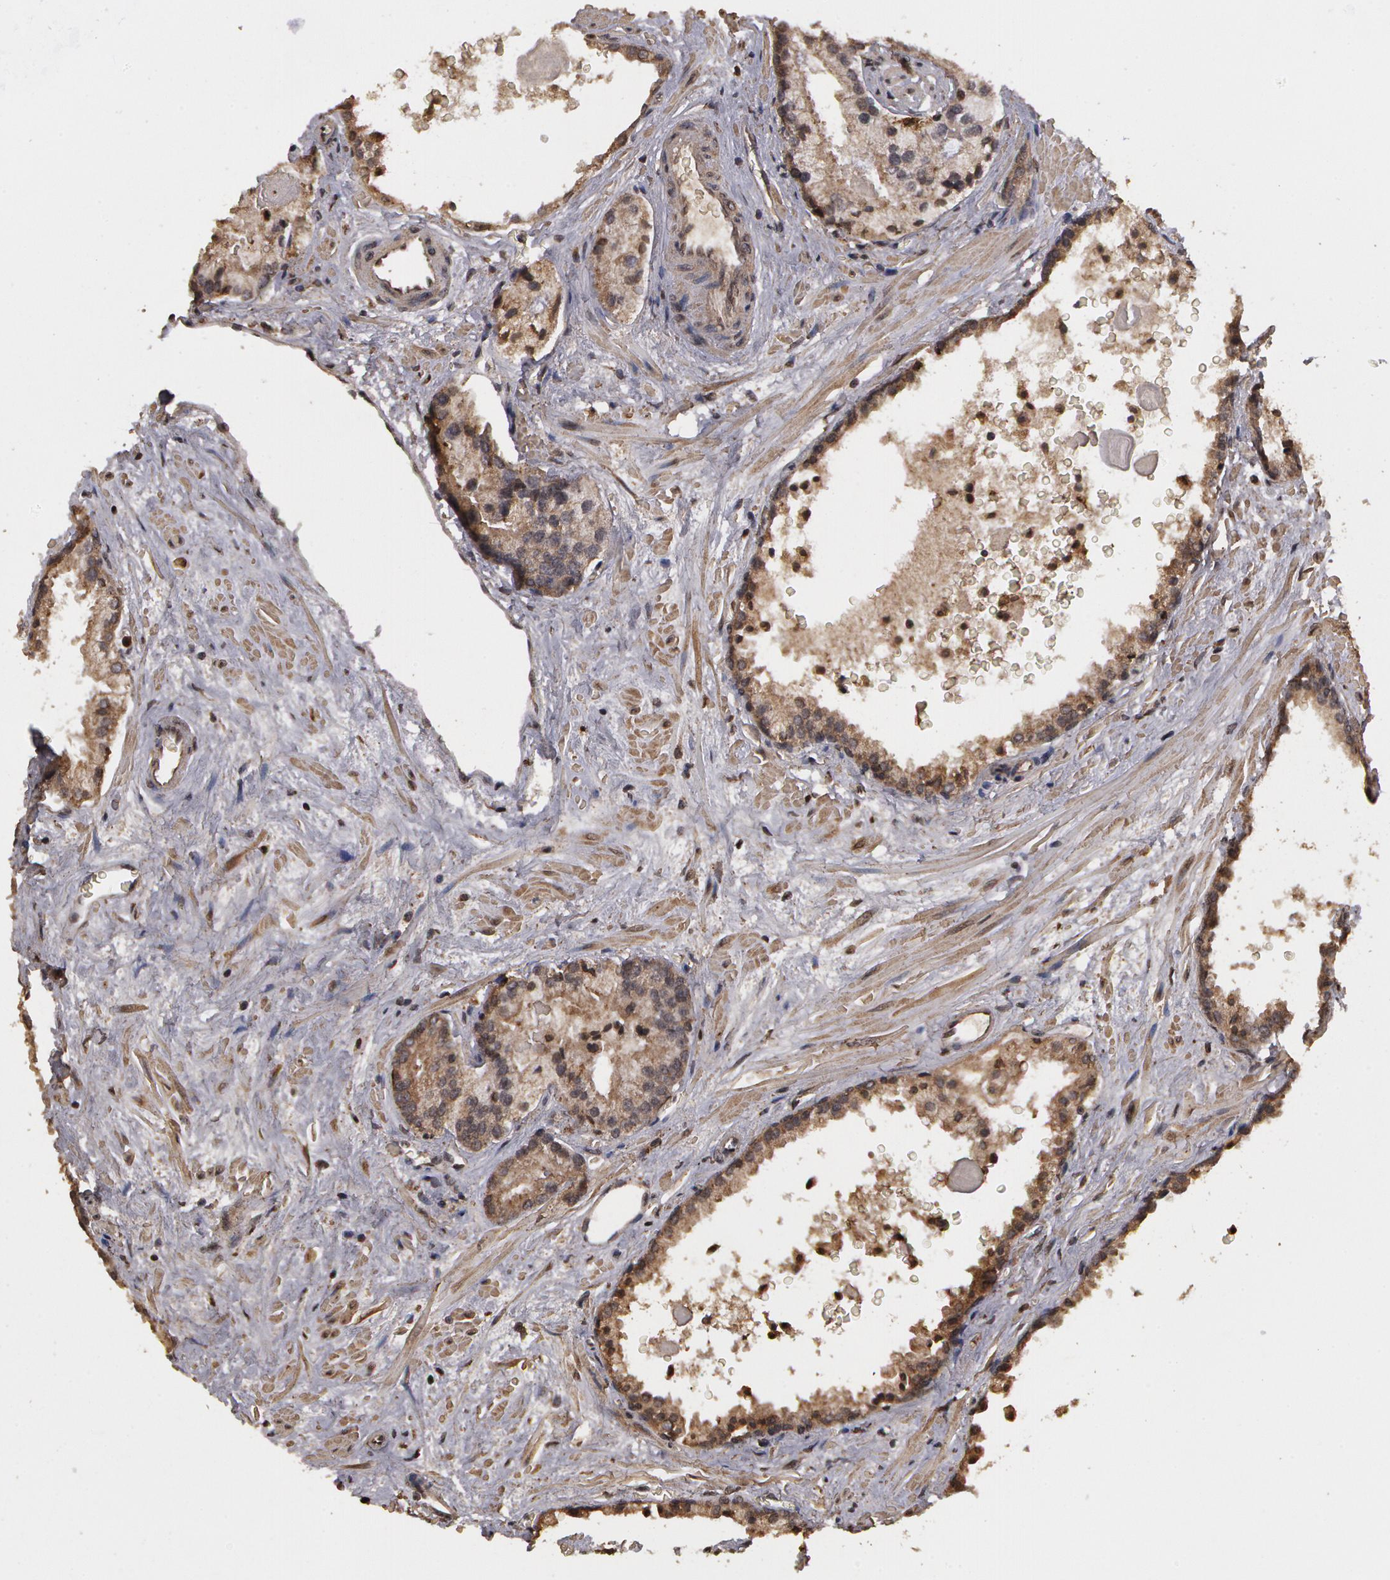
{"staining": {"intensity": "weak", "quantity": "25%-75%", "location": "cytoplasmic/membranous"}, "tissue": "prostate cancer", "cell_type": "Tumor cells", "image_type": "cancer", "snomed": [{"axis": "morphology", "description": "Adenocarcinoma, Medium grade"}, {"axis": "topography", "description": "Prostate"}], "caption": "High-magnification brightfield microscopy of prostate cancer (adenocarcinoma (medium-grade)) stained with DAB (3,3'-diaminobenzidine) (brown) and counterstained with hematoxylin (blue). tumor cells exhibit weak cytoplasmic/membranous expression is appreciated in approximately25%-75% of cells.", "gene": "CALR", "patient": {"sex": "male", "age": 70}}